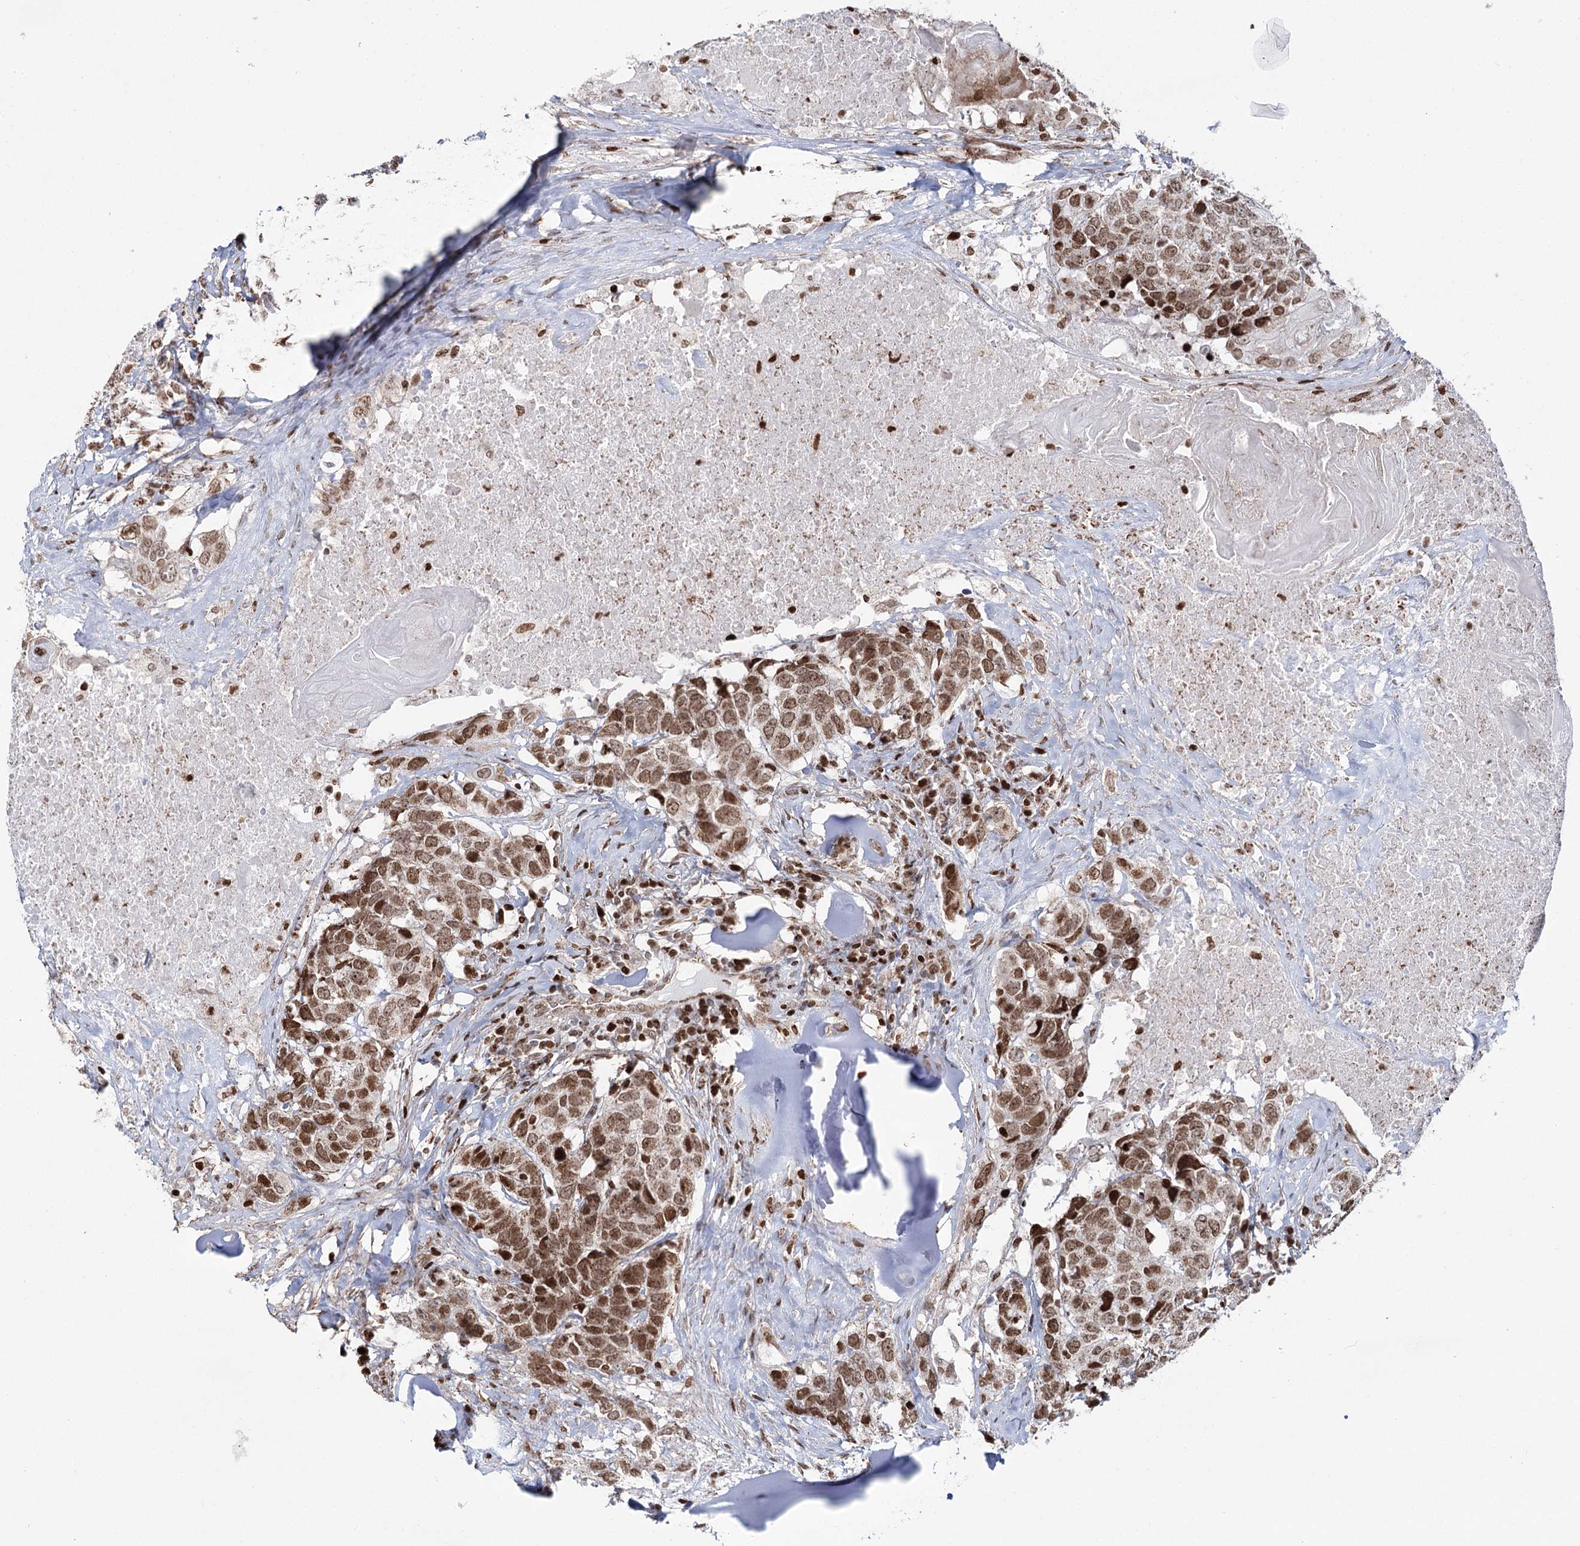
{"staining": {"intensity": "moderate", "quantity": ">75%", "location": "cytoplasmic/membranous,nuclear"}, "tissue": "head and neck cancer", "cell_type": "Tumor cells", "image_type": "cancer", "snomed": [{"axis": "morphology", "description": "Squamous cell carcinoma, NOS"}, {"axis": "topography", "description": "Head-Neck"}], "caption": "Head and neck squamous cell carcinoma tissue reveals moderate cytoplasmic/membranous and nuclear staining in approximately >75% of tumor cells, visualized by immunohistochemistry.", "gene": "PDHX", "patient": {"sex": "male", "age": 66}}